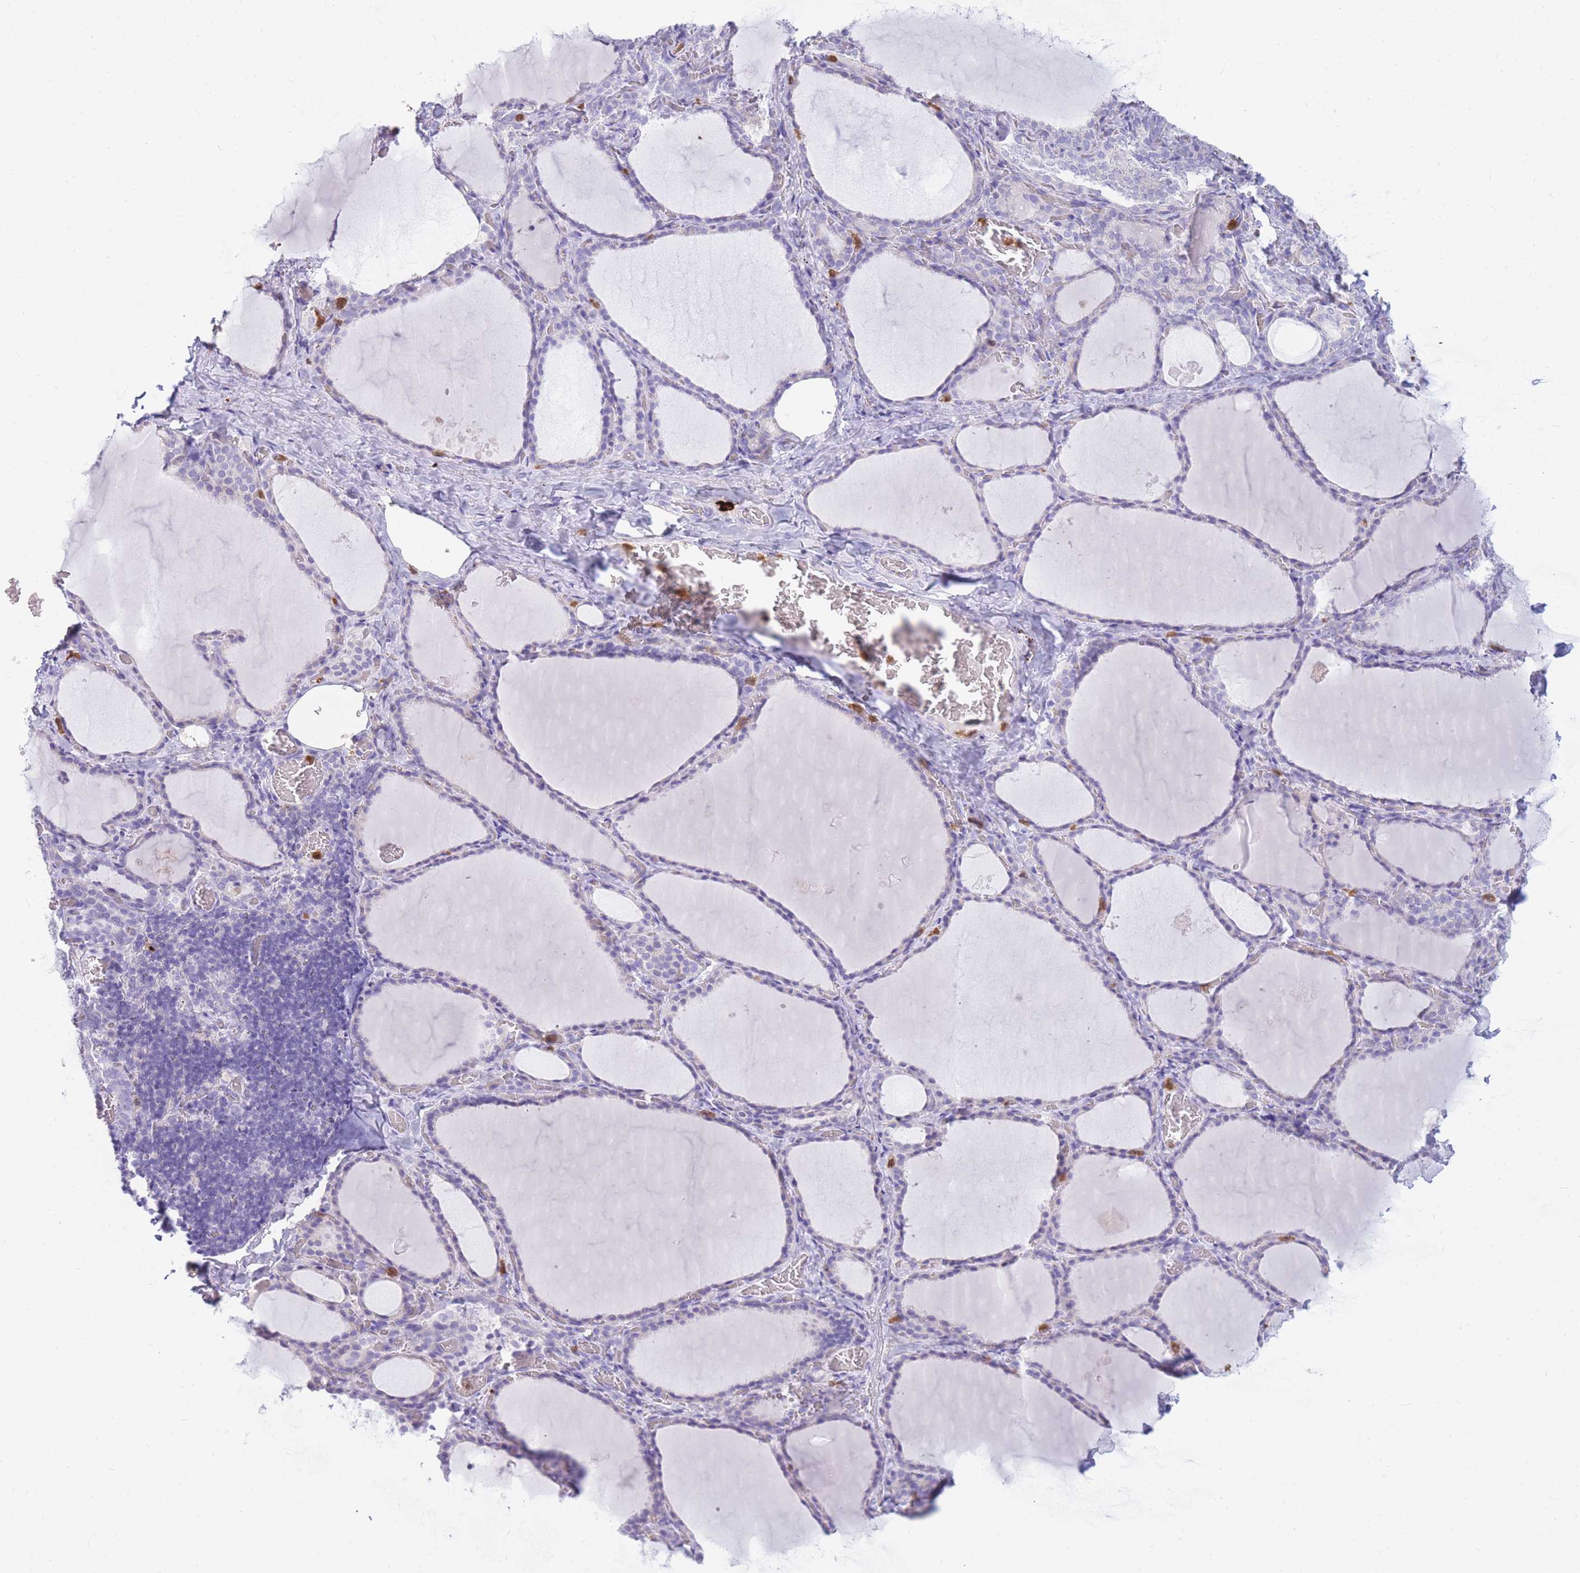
{"staining": {"intensity": "negative", "quantity": "none", "location": "none"}, "tissue": "thyroid gland", "cell_type": "Glandular cells", "image_type": "normal", "snomed": [{"axis": "morphology", "description": "Normal tissue, NOS"}, {"axis": "topography", "description": "Thyroid gland"}], "caption": "A high-resolution image shows immunohistochemistry (IHC) staining of unremarkable thyroid gland, which displays no significant positivity in glandular cells.", "gene": "TPSAB1", "patient": {"sex": "female", "age": 39}}